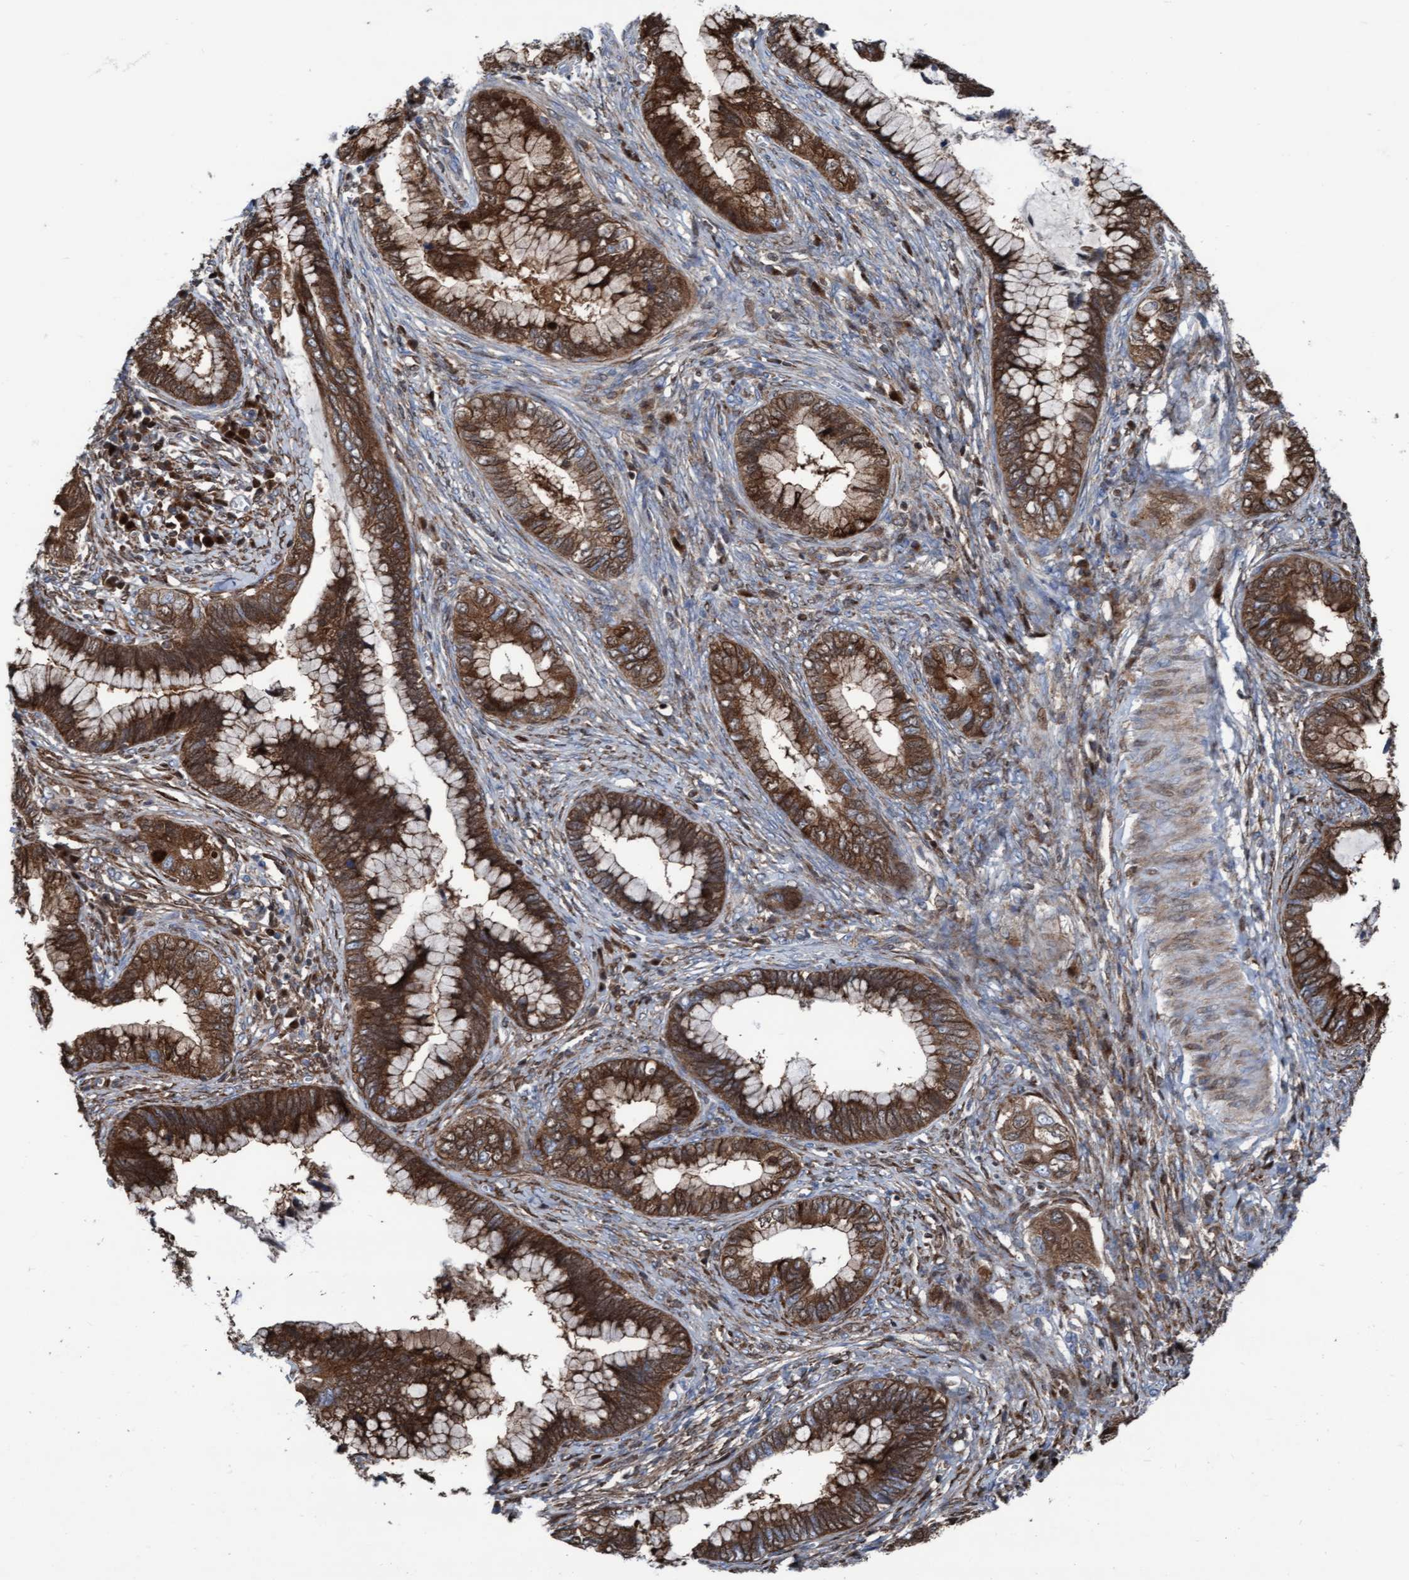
{"staining": {"intensity": "strong", "quantity": ">75%", "location": "cytoplasmic/membranous"}, "tissue": "cervical cancer", "cell_type": "Tumor cells", "image_type": "cancer", "snomed": [{"axis": "morphology", "description": "Adenocarcinoma, NOS"}, {"axis": "topography", "description": "Cervix"}], "caption": "Immunohistochemical staining of human adenocarcinoma (cervical) reveals high levels of strong cytoplasmic/membranous expression in about >75% of tumor cells.", "gene": "KLHL26", "patient": {"sex": "female", "age": 44}}